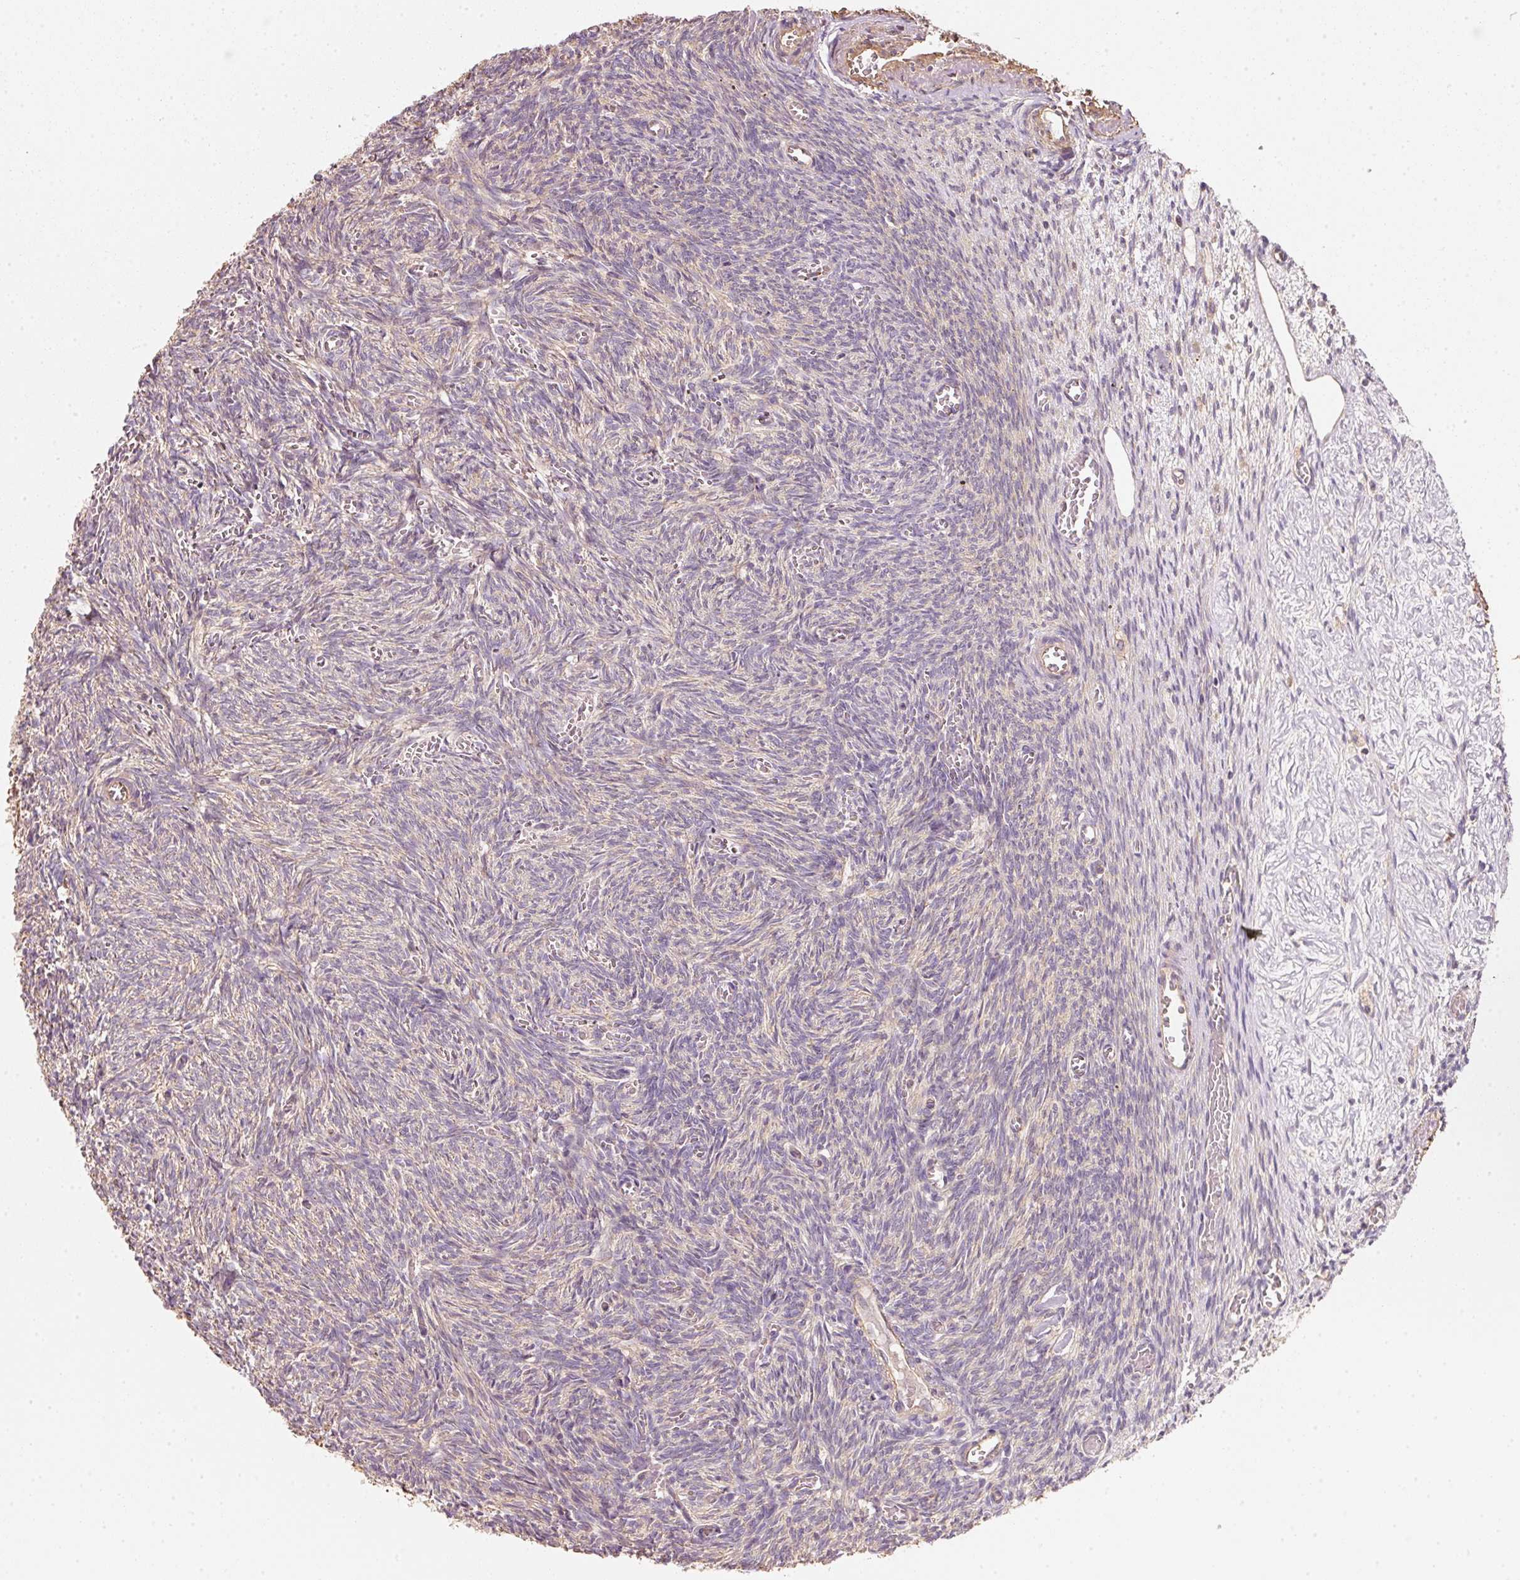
{"staining": {"intensity": "strong", "quantity": ">75%", "location": "cytoplasmic/membranous"}, "tissue": "ovary", "cell_type": "Follicle cells", "image_type": "normal", "snomed": [{"axis": "morphology", "description": "Normal tissue, NOS"}, {"axis": "topography", "description": "Ovary"}], "caption": "About >75% of follicle cells in unremarkable ovary demonstrate strong cytoplasmic/membranous protein staining as visualized by brown immunohistochemical staining.", "gene": "CEP95", "patient": {"sex": "female", "age": 67}}